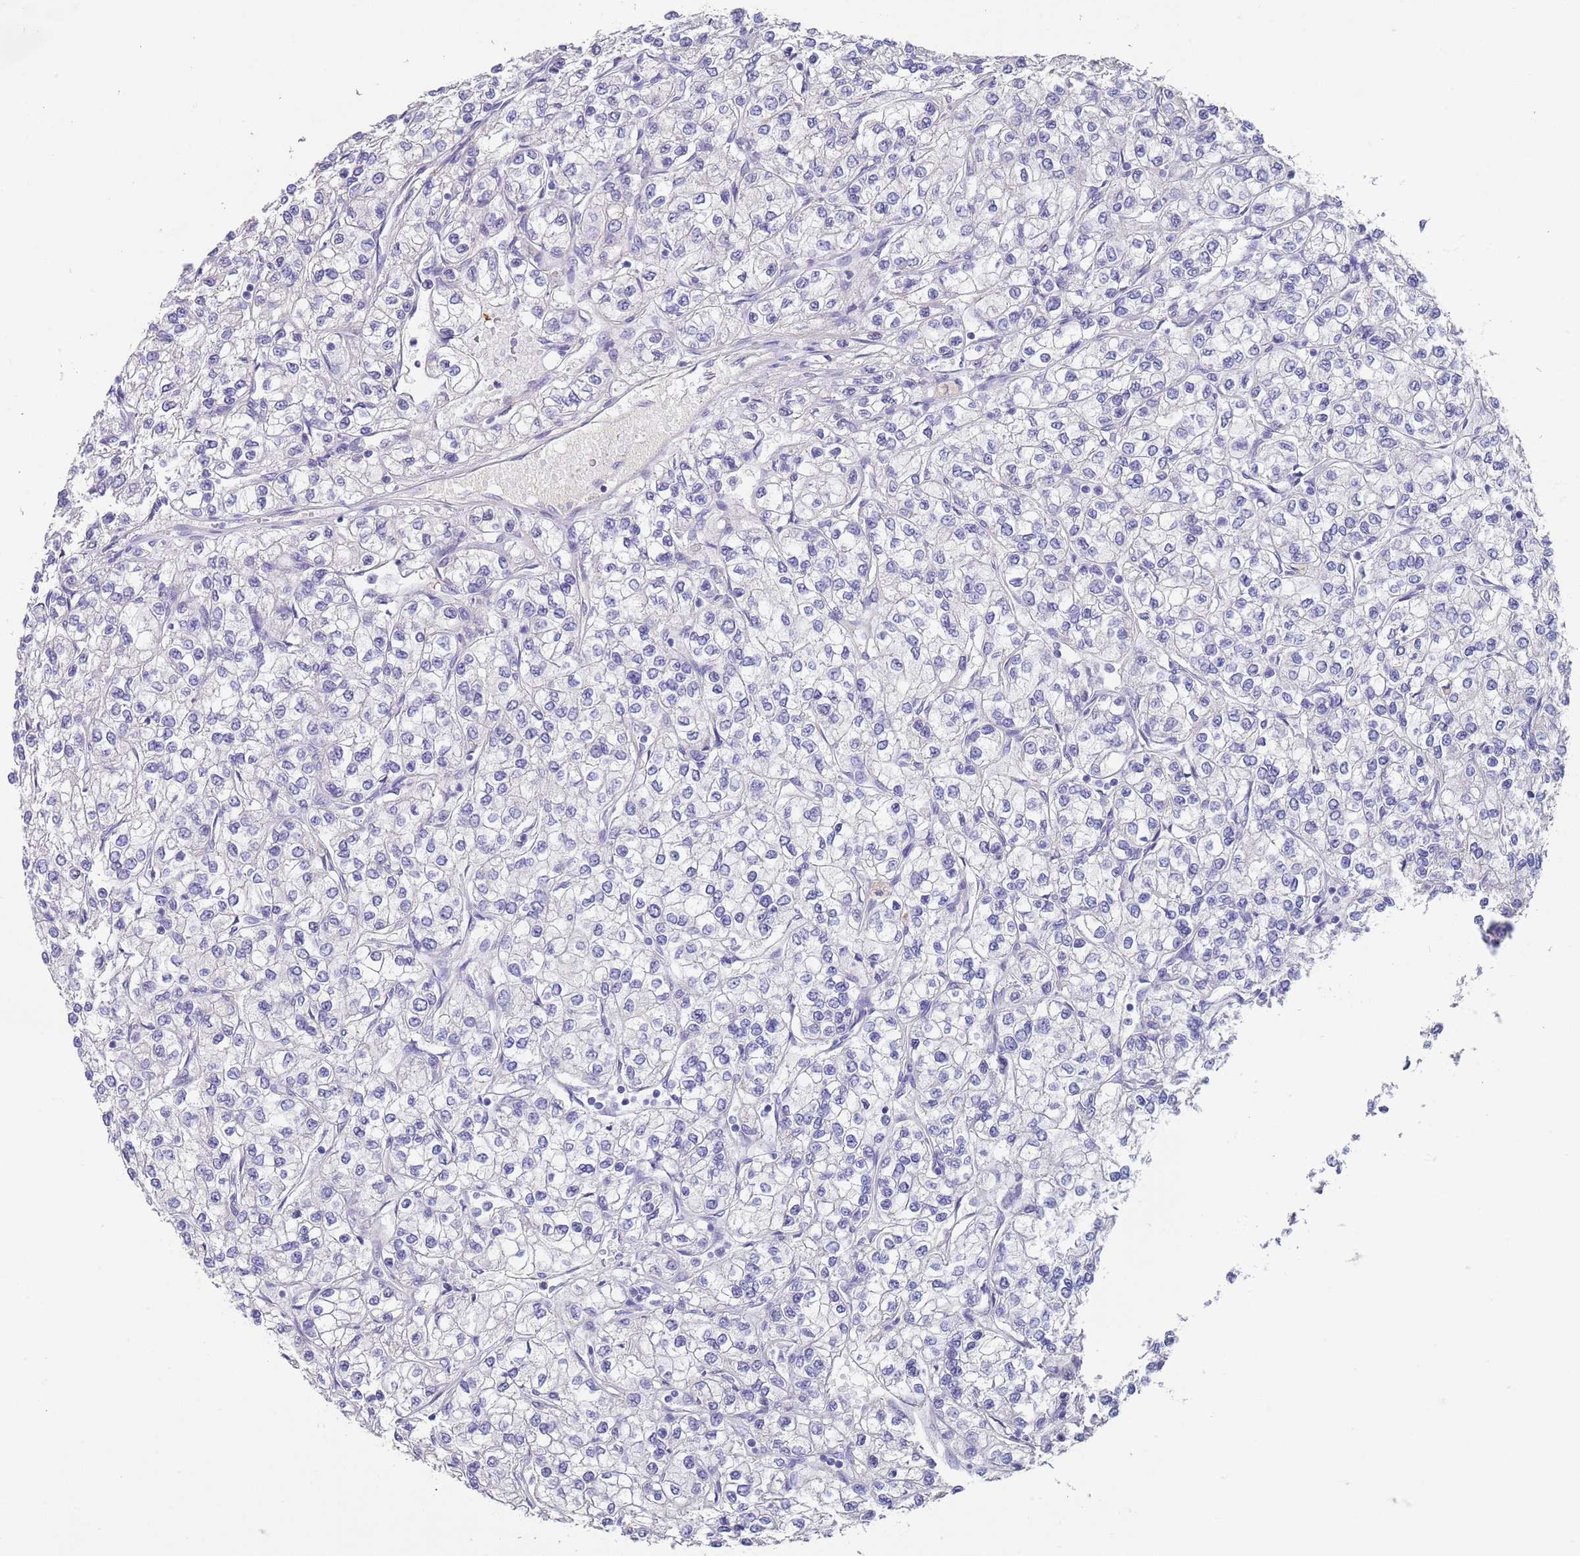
{"staining": {"intensity": "negative", "quantity": "none", "location": "none"}, "tissue": "renal cancer", "cell_type": "Tumor cells", "image_type": "cancer", "snomed": [{"axis": "morphology", "description": "Adenocarcinoma, NOS"}, {"axis": "topography", "description": "Kidney"}], "caption": "The IHC photomicrograph has no significant staining in tumor cells of renal cancer tissue. The staining was performed using DAB to visualize the protein expression in brown, while the nuclei were stained in blue with hematoxylin (Magnification: 20x).", "gene": "RNF169", "patient": {"sex": "male", "age": 80}}